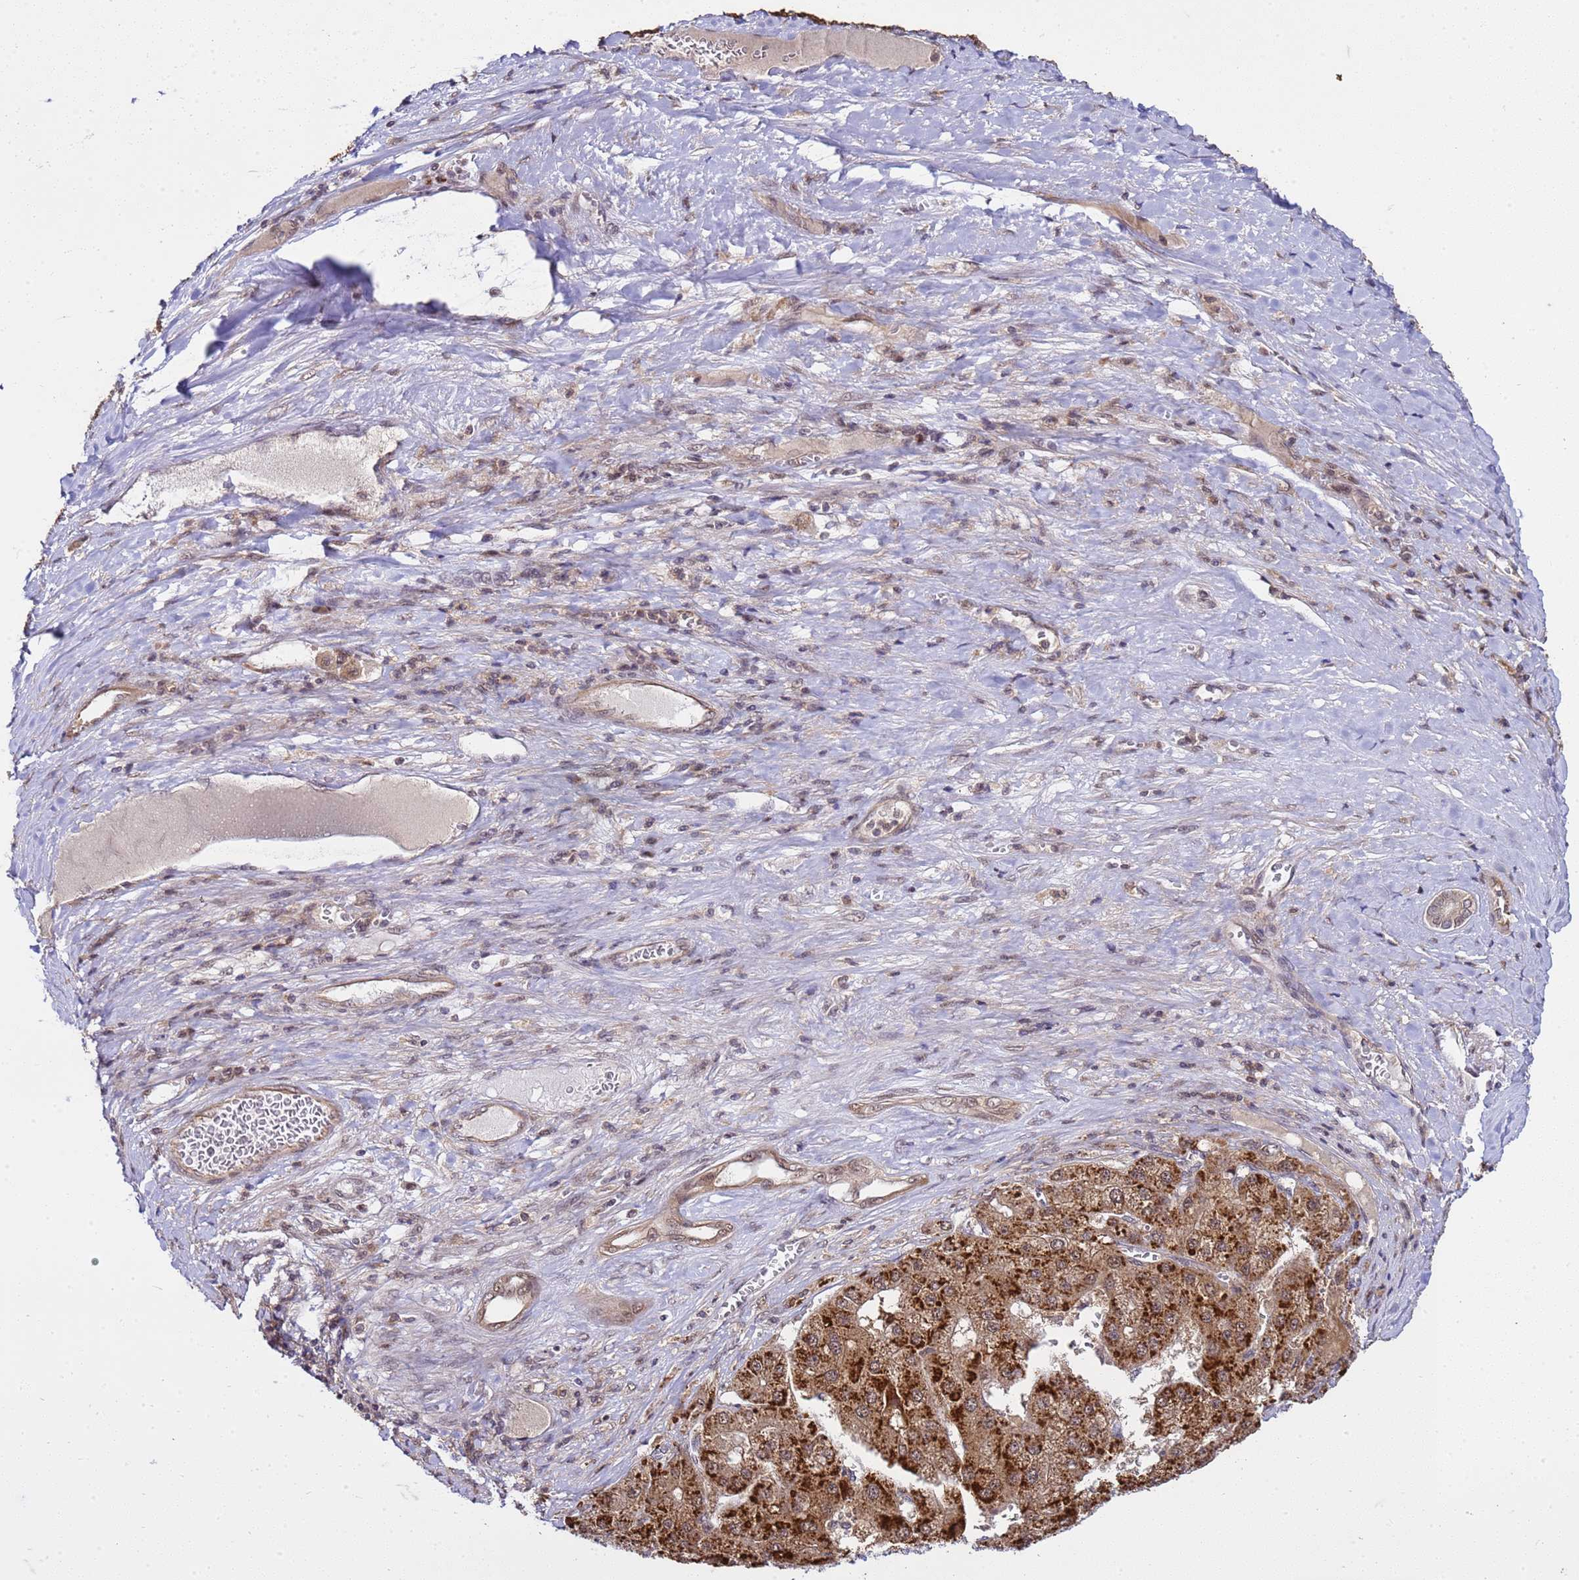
{"staining": {"intensity": "strong", "quantity": ">75%", "location": "cytoplasmic/membranous"}, "tissue": "liver cancer", "cell_type": "Tumor cells", "image_type": "cancer", "snomed": [{"axis": "morphology", "description": "Carcinoma, Hepatocellular, NOS"}, {"axis": "topography", "description": "Liver"}], "caption": "Immunohistochemical staining of human liver hepatocellular carcinoma exhibits strong cytoplasmic/membranous protein staining in about >75% of tumor cells.", "gene": "GEN1", "patient": {"sex": "female", "age": 73}}